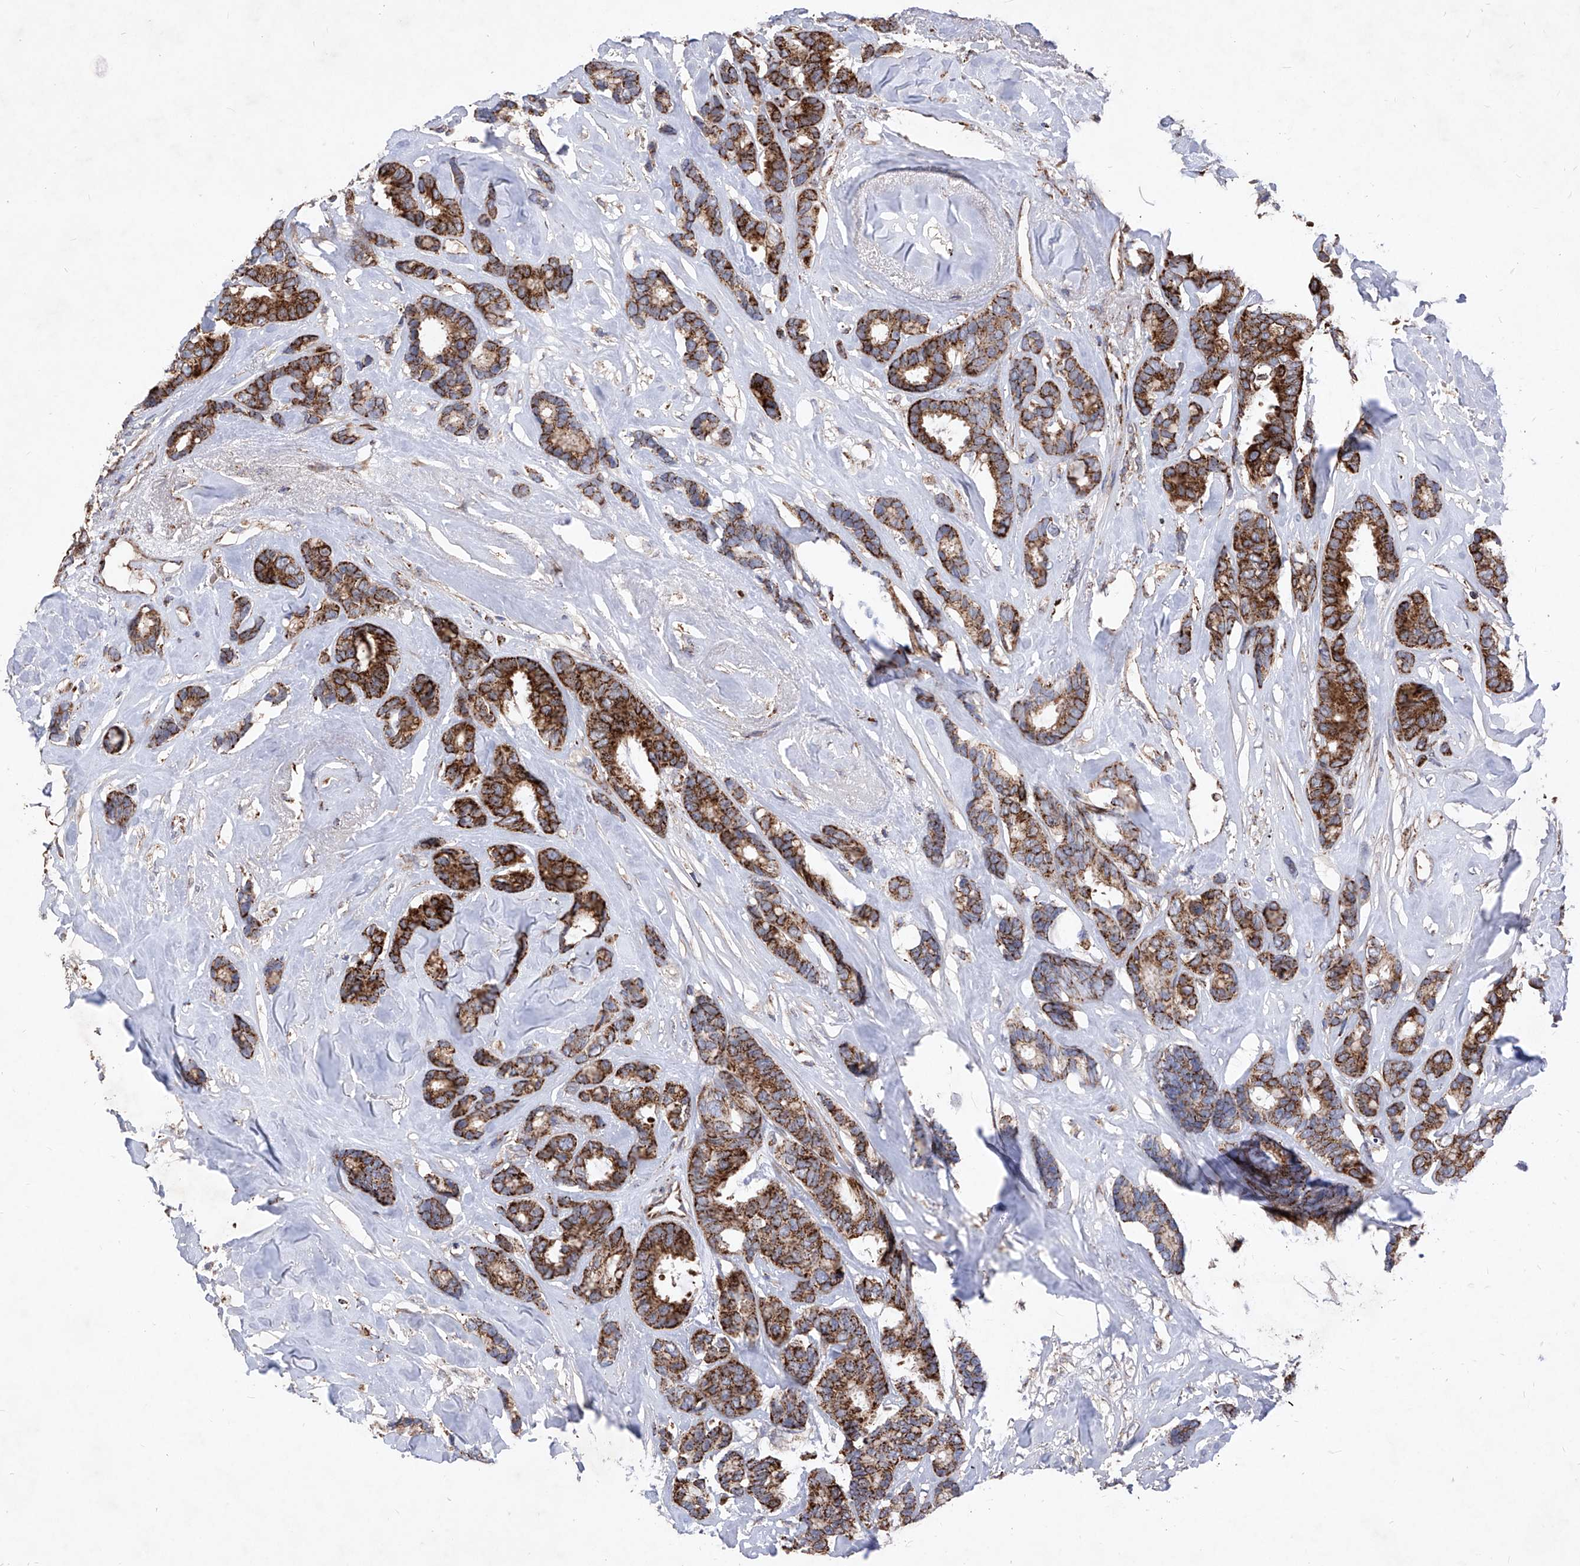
{"staining": {"intensity": "strong", "quantity": ">75%", "location": "cytoplasmic/membranous"}, "tissue": "breast cancer", "cell_type": "Tumor cells", "image_type": "cancer", "snomed": [{"axis": "morphology", "description": "Duct carcinoma"}, {"axis": "topography", "description": "Breast"}], "caption": "Breast cancer (invasive ductal carcinoma) stained with DAB immunohistochemistry (IHC) exhibits high levels of strong cytoplasmic/membranous positivity in approximately >75% of tumor cells.", "gene": "SEMA6A", "patient": {"sex": "female", "age": 87}}